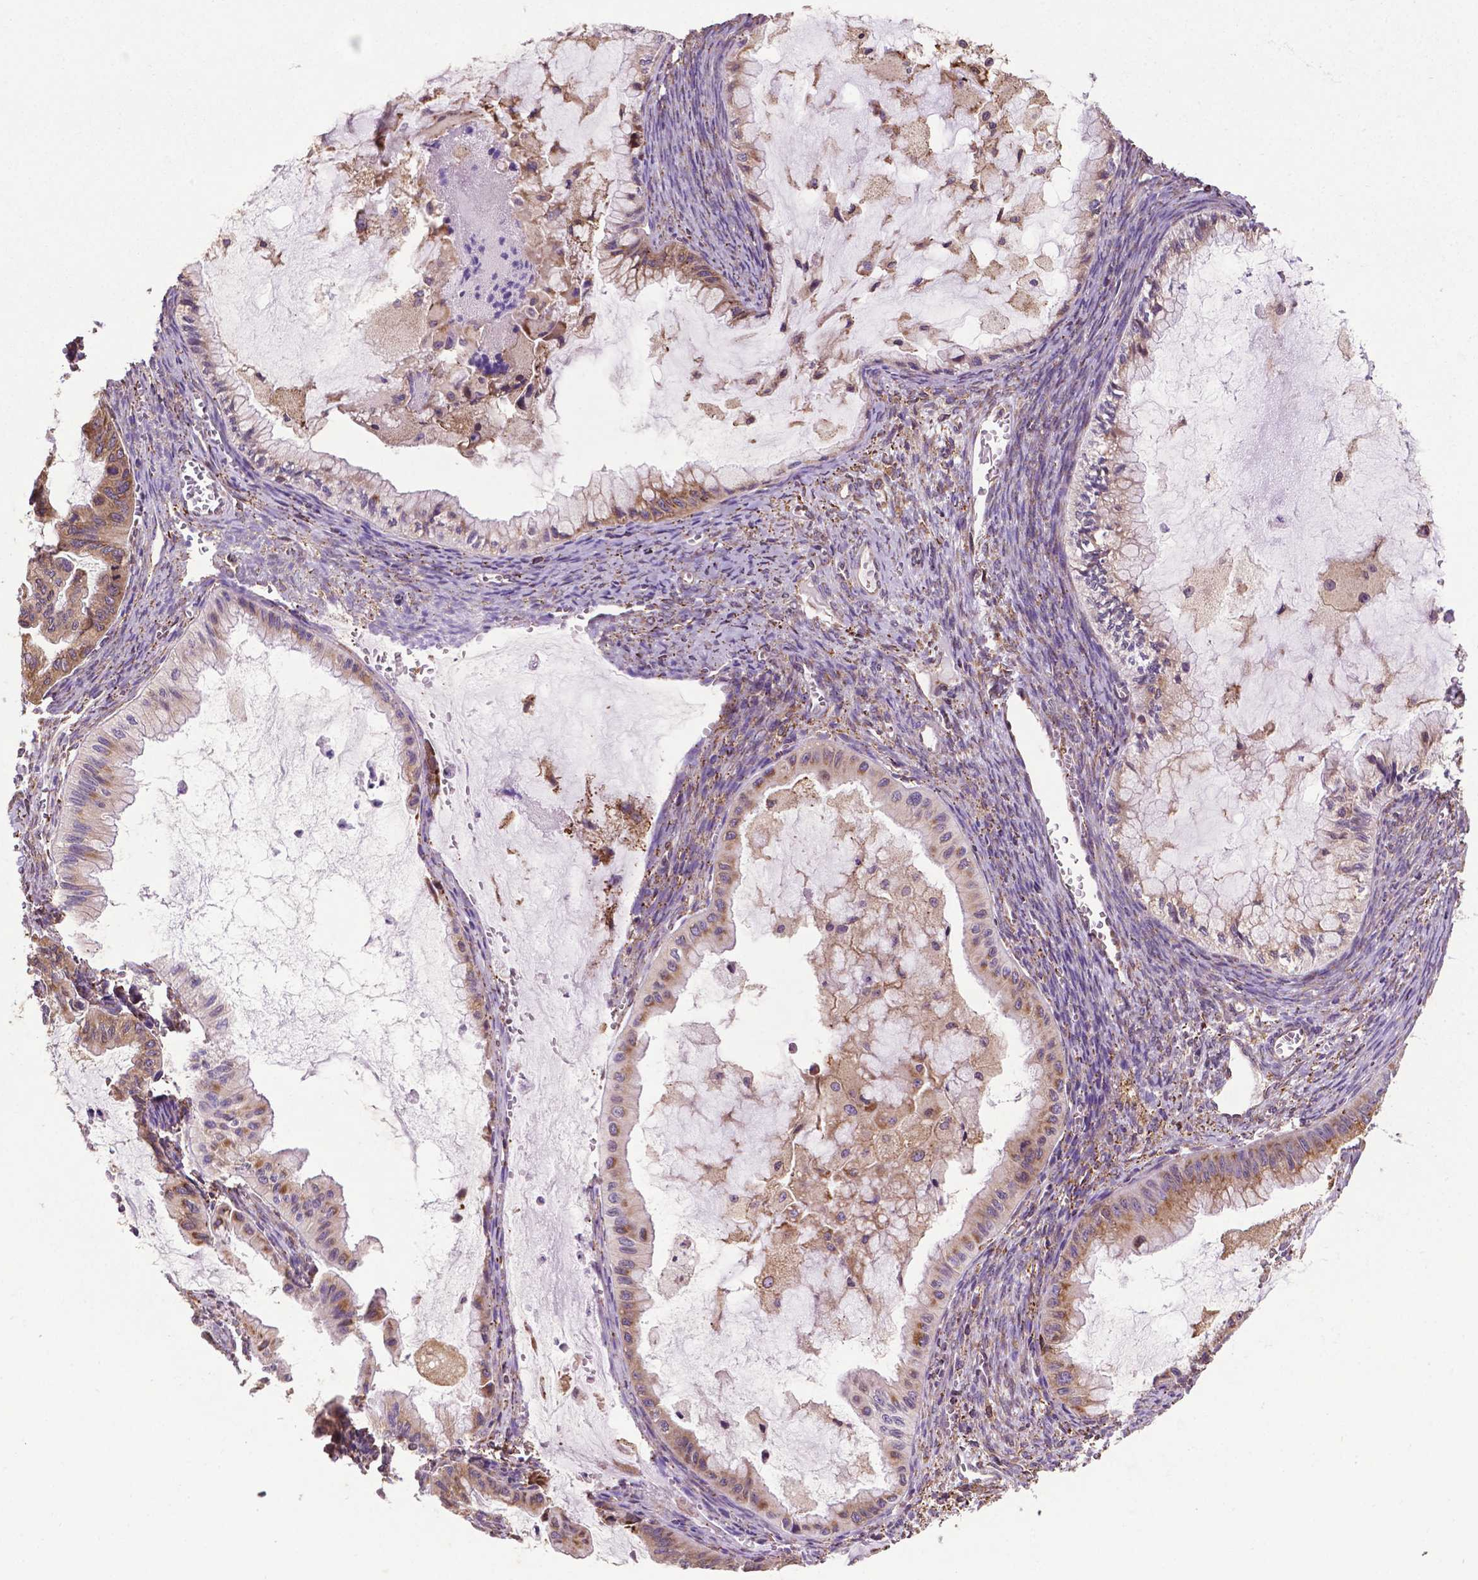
{"staining": {"intensity": "moderate", "quantity": "<25%", "location": "cytoplasmic/membranous"}, "tissue": "ovarian cancer", "cell_type": "Tumor cells", "image_type": "cancer", "snomed": [{"axis": "morphology", "description": "Cystadenocarcinoma, mucinous, NOS"}, {"axis": "topography", "description": "Ovary"}], "caption": "Ovarian cancer (mucinous cystadenocarcinoma) tissue exhibits moderate cytoplasmic/membranous positivity in approximately <25% of tumor cells", "gene": "GANAB", "patient": {"sex": "female", "age": 72}}